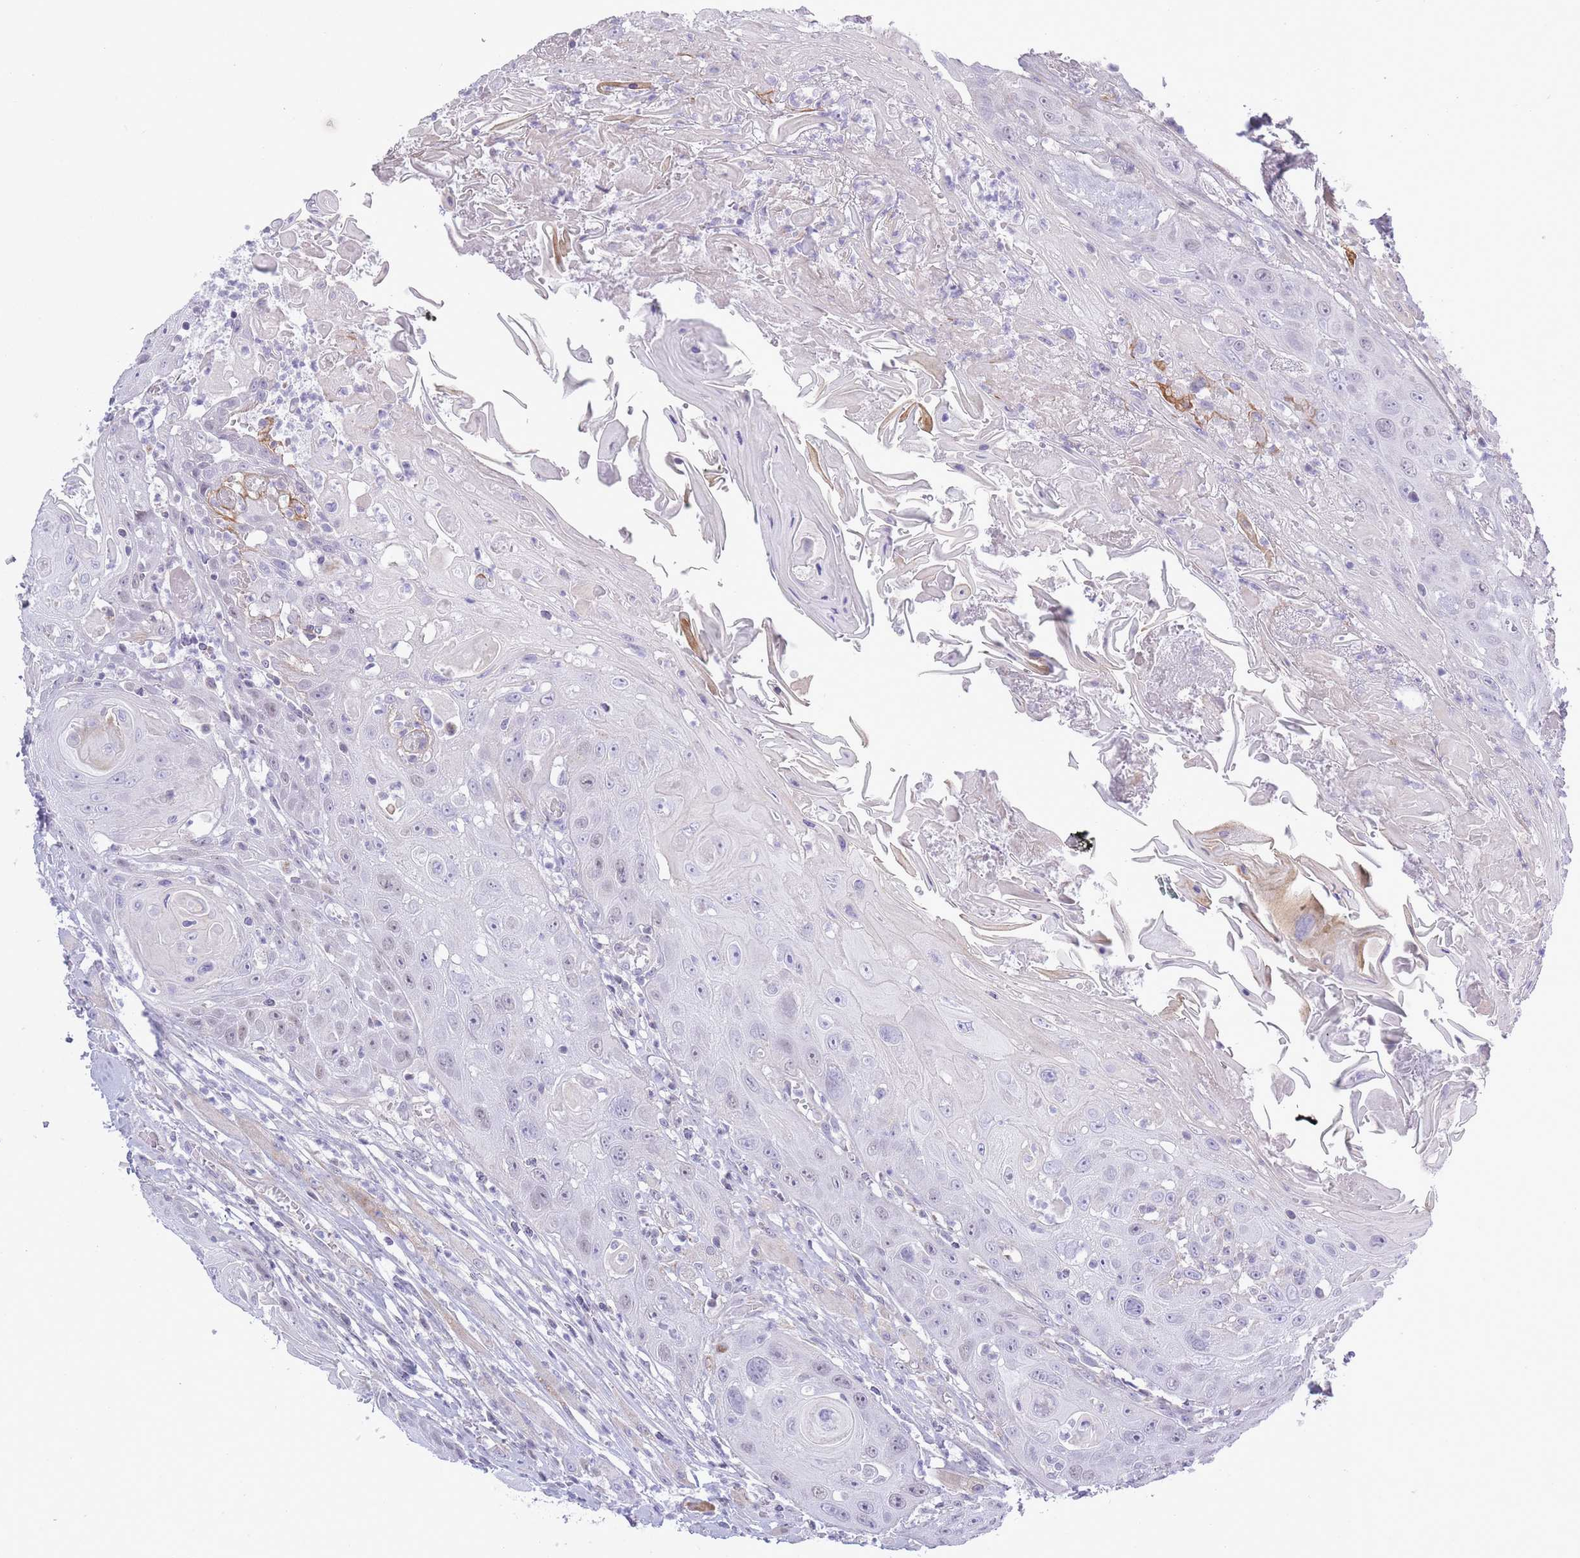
{"staining": {"intensity": "weak", "quantity": "<25%", "location": "nuclear"}, "tissue": "head and neck cancer", "cell_type": "Tumor cells", "image_type": "cancer", "snomed": [{"axis": "morphology", "description": "Squamous cell carcinoma, NOS"}, {"axis": "topography", "description": "Head-Neck"}], "caption": "High power microscopy micrograph of an immunohistochemistry image of head and neck cancer, revealing no significant expression in tumor cells.", "gene": "ZBTB24", "patient": {"sex": "female", "age": 59}}